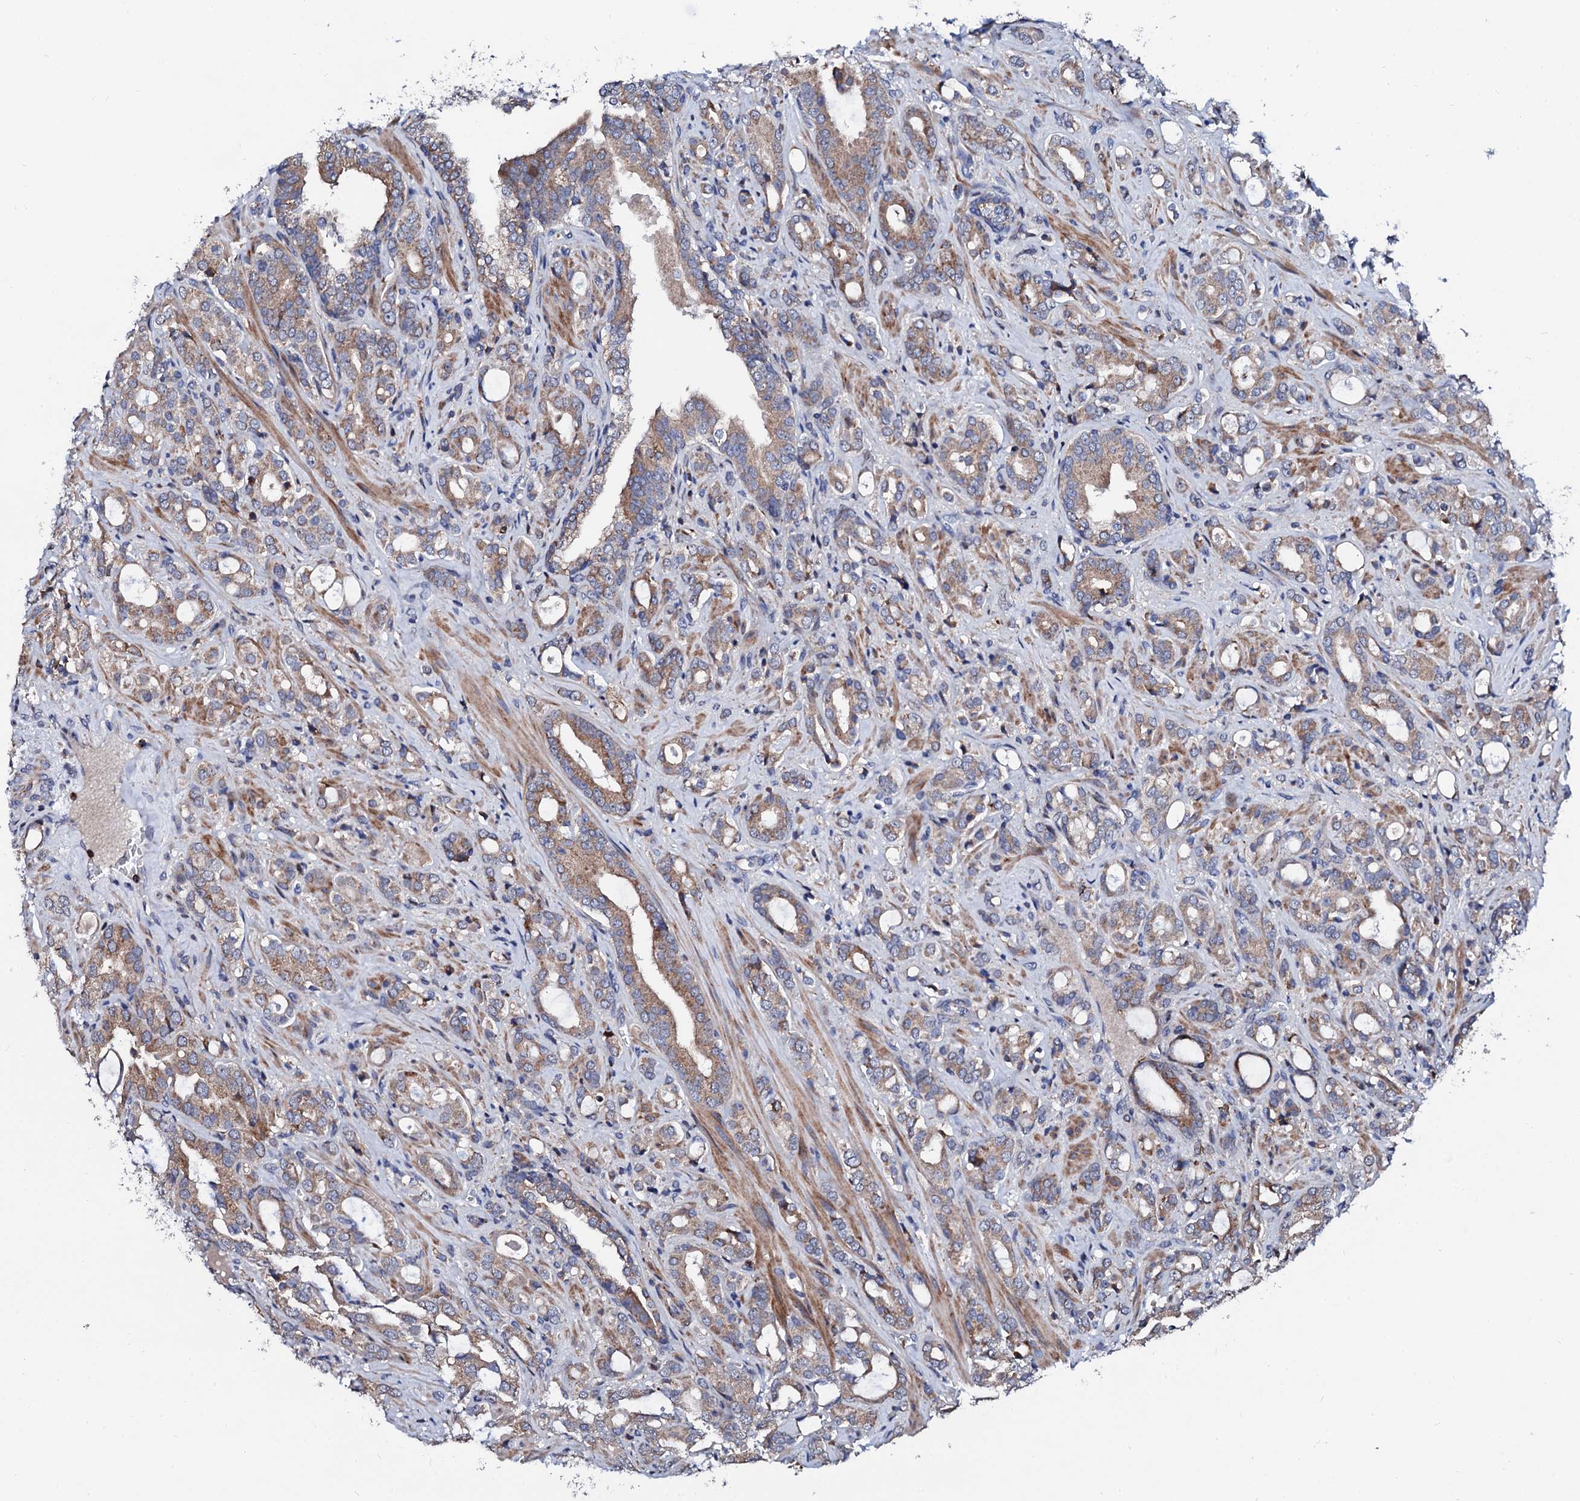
{"staining": {"intensity": "moderate", "quantity": ">75%", "location": "cytoplasmic/membranous"}, "tissue": "prostate cancer", "cell_type": "Tumor cells", "image_type": "cancer", "snomed": [{"axis": "morphology", "description": "Adenocarcinoma, High grade"}, {"axis": "topography", "description": "Prostate"}], "caption": "Immunohistochemical staining of prostate cancer displays medium levels of moderate cytoplasmic/membranous positivity in approximately >75% of tumor cells.", "gene": "TCIRG1", "patient": {"sex": "male", "age": 72}}